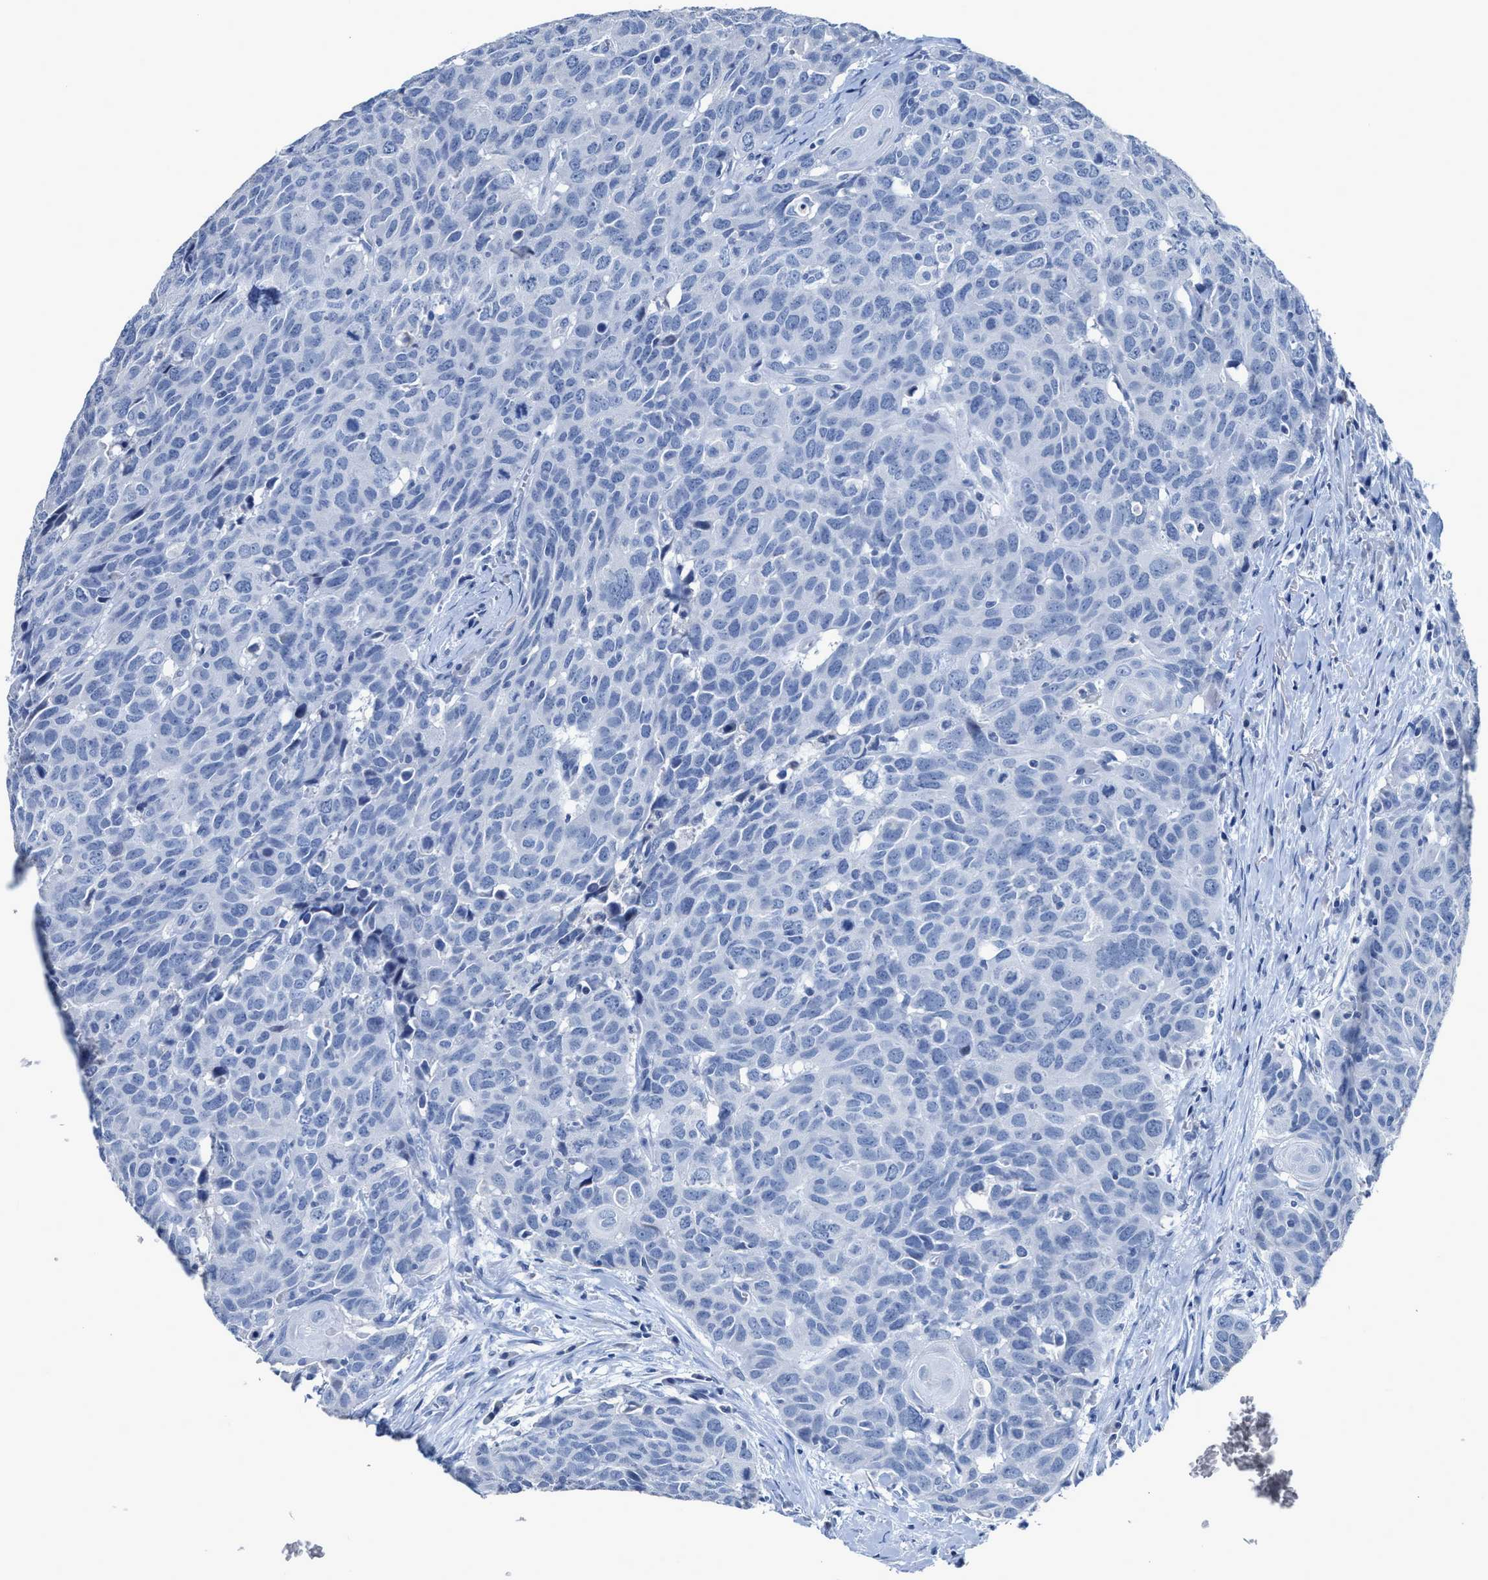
{"staining": {"intensity": "negative", "quantity": "none", "location": "none"}, "tissue": "head and neck cancer", "cell_type": "Tumor cells", "image_type": "cancer", "snomed": [{"axis": "morphology", "description": "Squamous cell carcinoma, NOS"}, {"axis": "topography", "description": "Head-Neck"}], "caption": "Histopathology image shows no protein expression in tumor cells of head and neck cancer tissue.", "gene": "CEACAM5", "patient": {"sex": "male", "age": 66}}